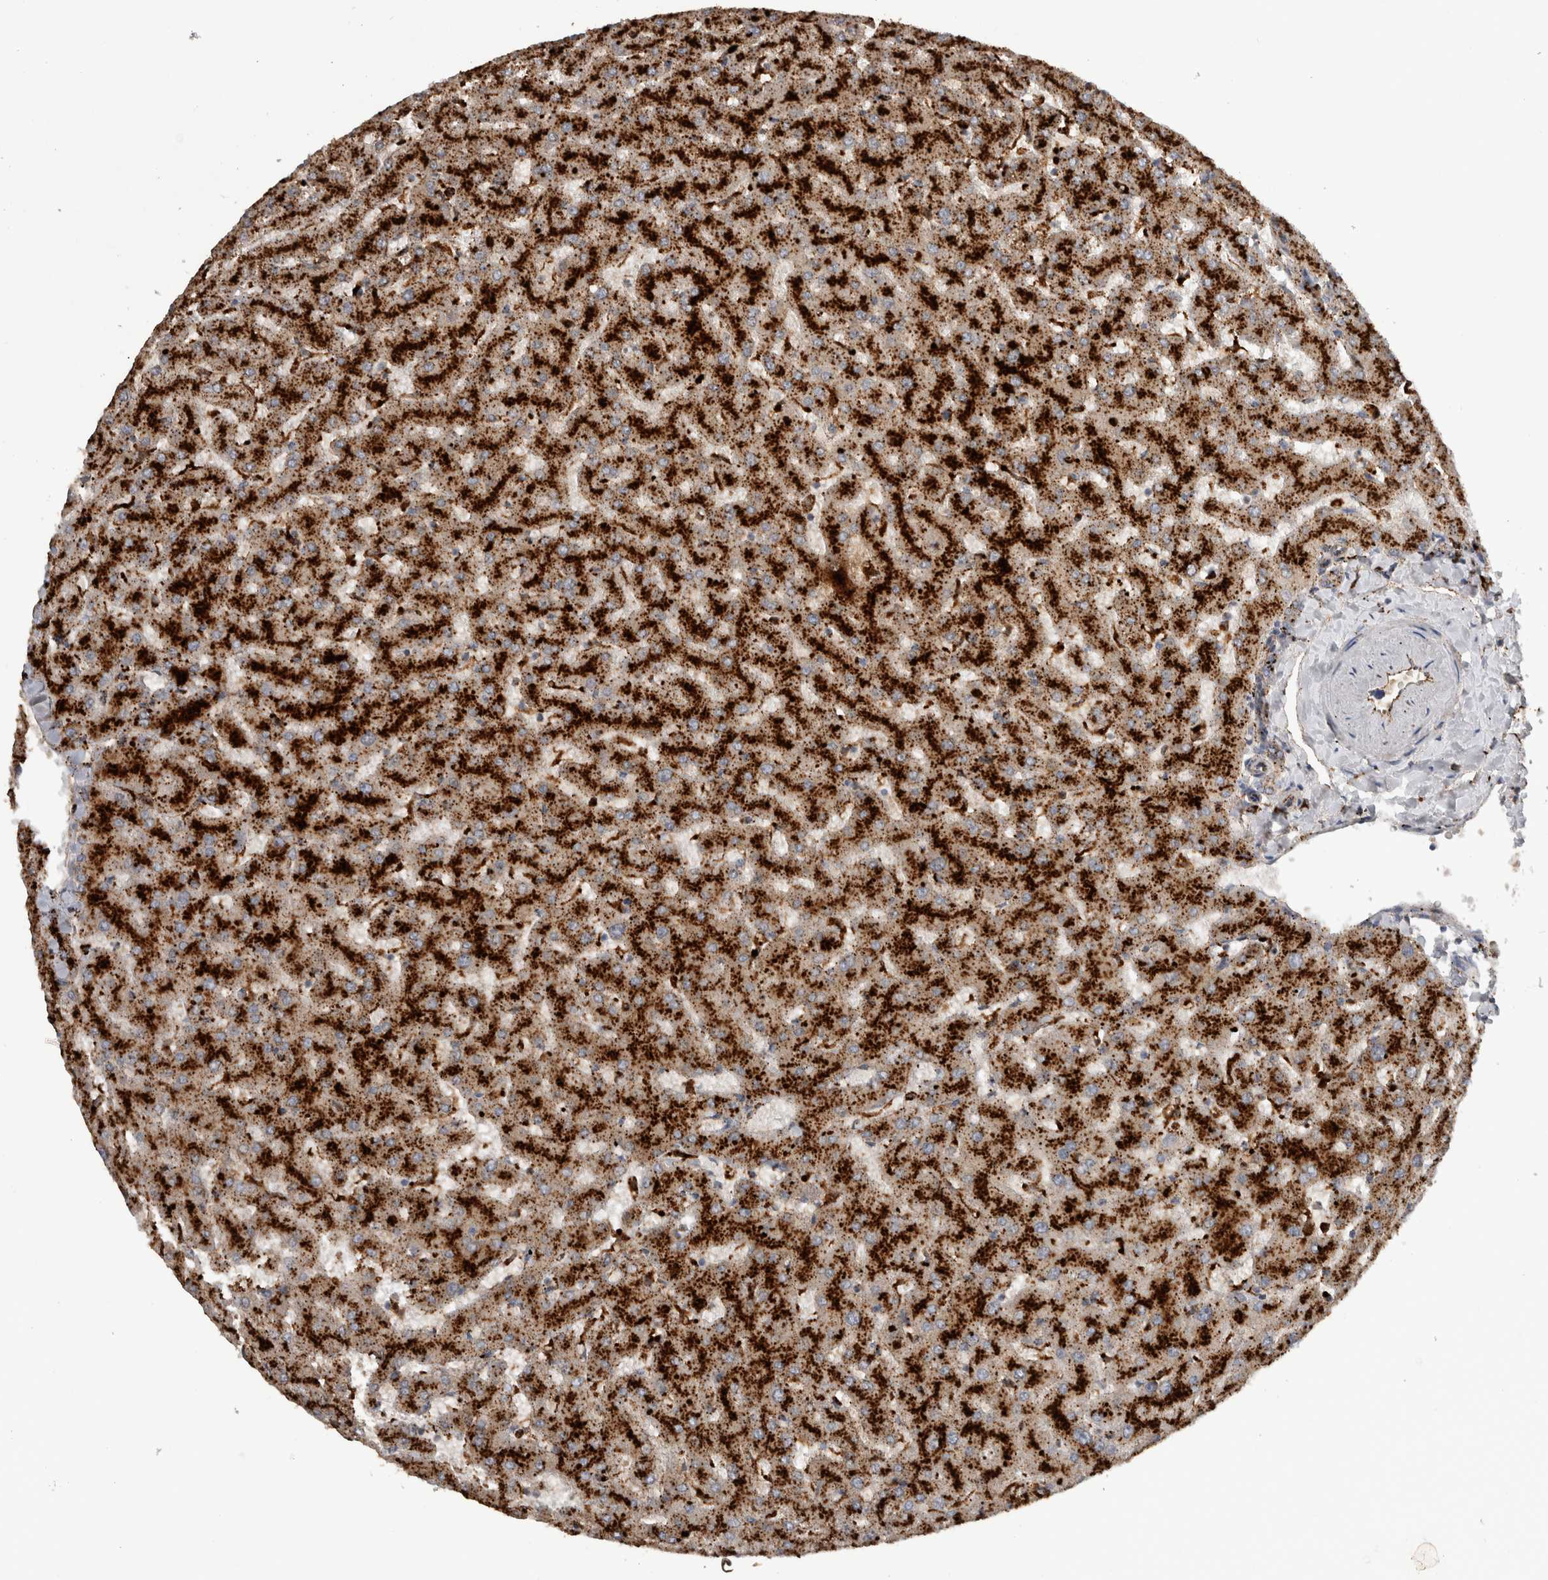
{"staining": {"intensity": "moderate", "quantity": ">75%", "location": "cytoplasmic/membranous"}, "tissue": "liver", "cell_type": "Cholangiocytes", "image_type": "normal", "snomed": [{"axis": "morphology", "description": "Normal tissue, NOS"}, {"axis": "topography", "description": "Liver"}], "caption": "High-magnification brightfield microscopy of unremarkable liver stained with DAB (brown) and counterstained with hematoxylin (blue). cholangiocytes exhibit moderate cytoplasmic/membranous expression is present in about>75% of cells.", "gene": "CTSZ", "patient": {"sex": "female", "age": 63}}